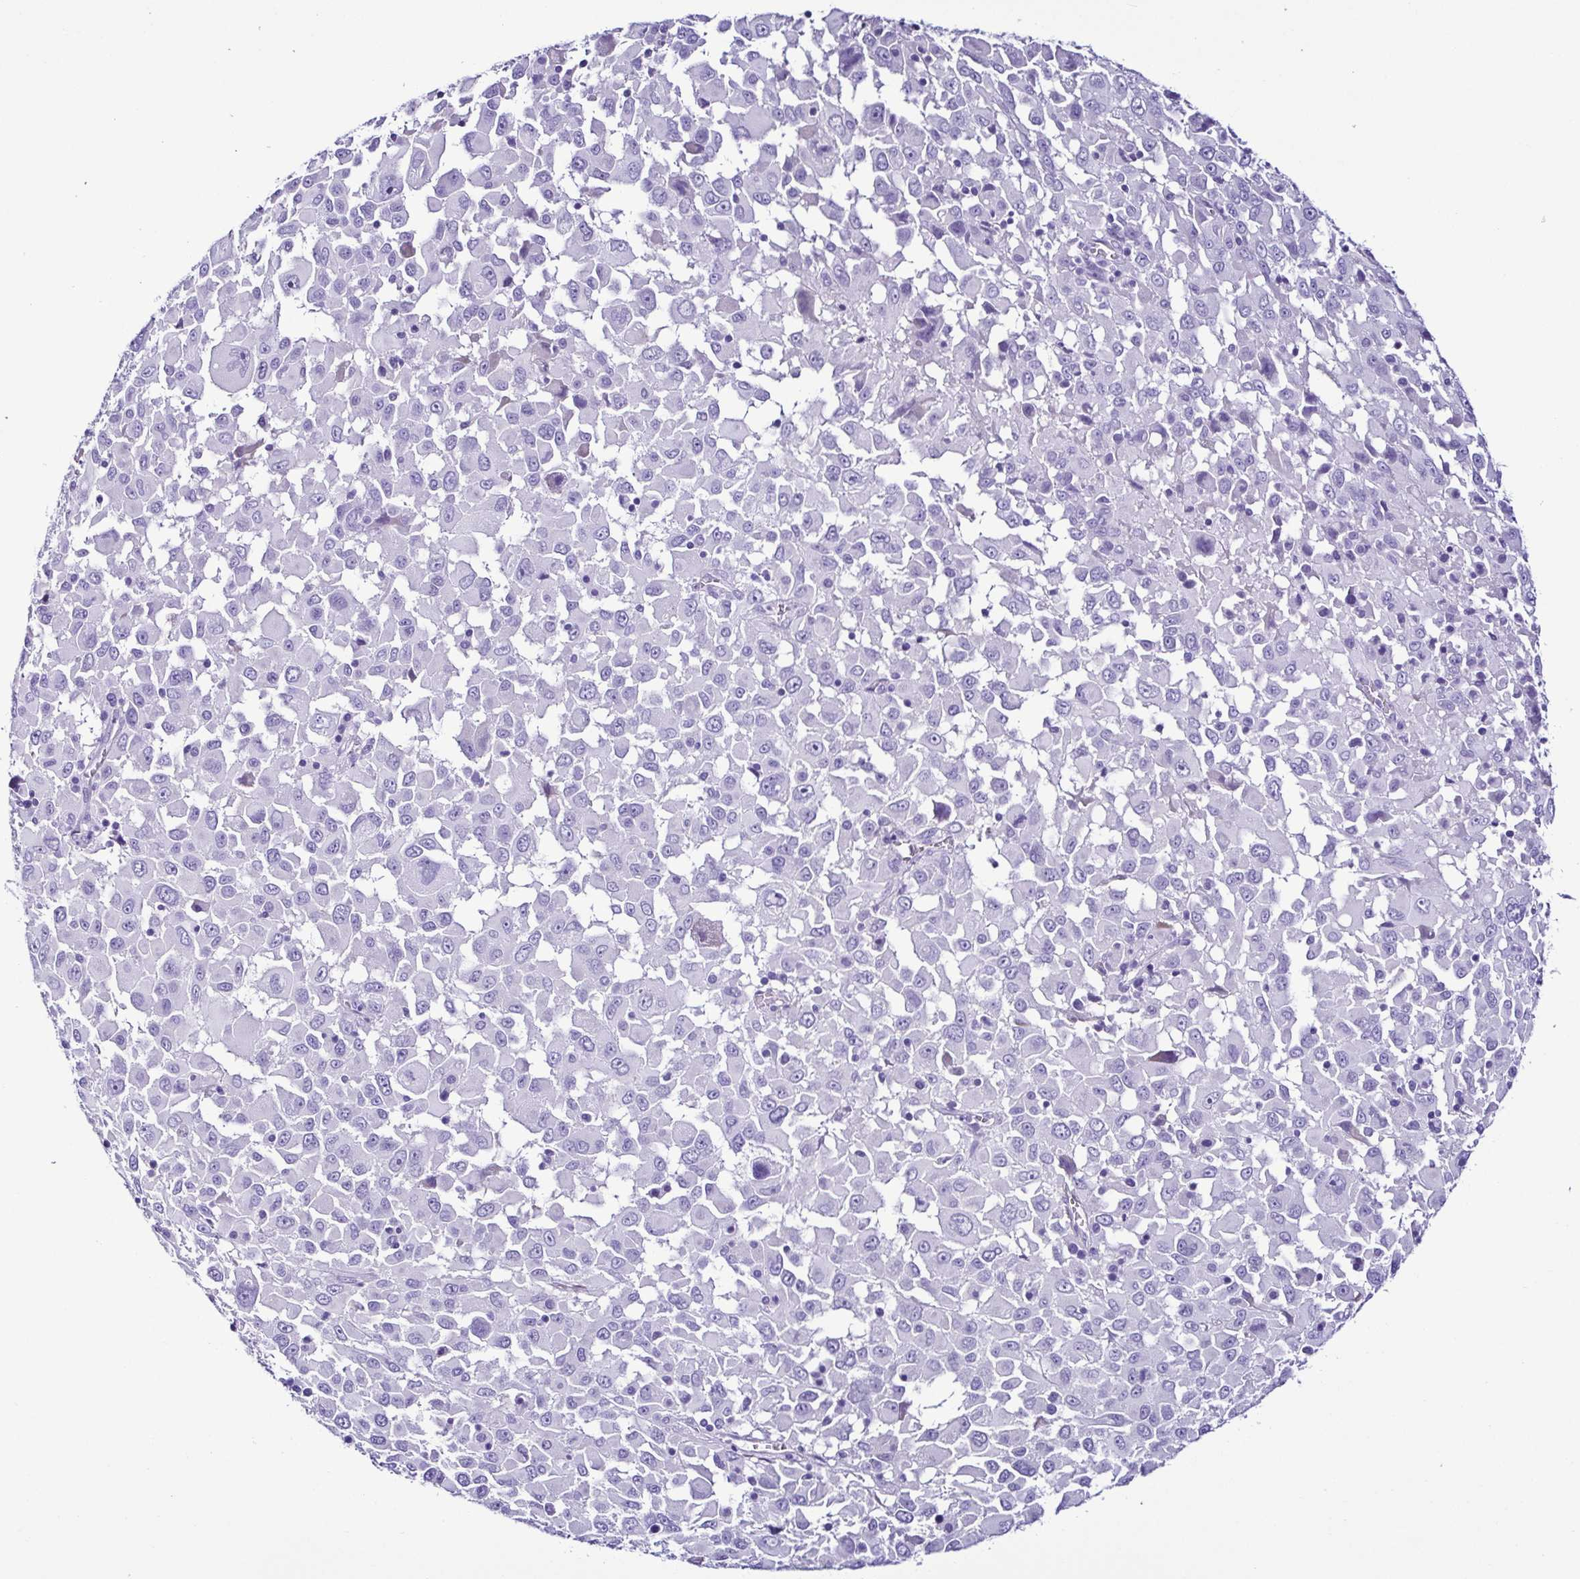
{"staining": {"intensity": "negative", "quantity": "none", "location": "none"}, "tissue": "melanoma", "cell_type": "Tumor cells", "image_type": "cancer", "snomed": [{"axis": "morphology", "description": "Malignant melanoma, Metastatic site"}, {"axis": "topography", "description": "Soft tissue"}], "caption": "A histopathology image of human melanoma is negative for staining in tumor cells.", "gene": "SRL", "patient": {"sex": "male", "age": 50}}